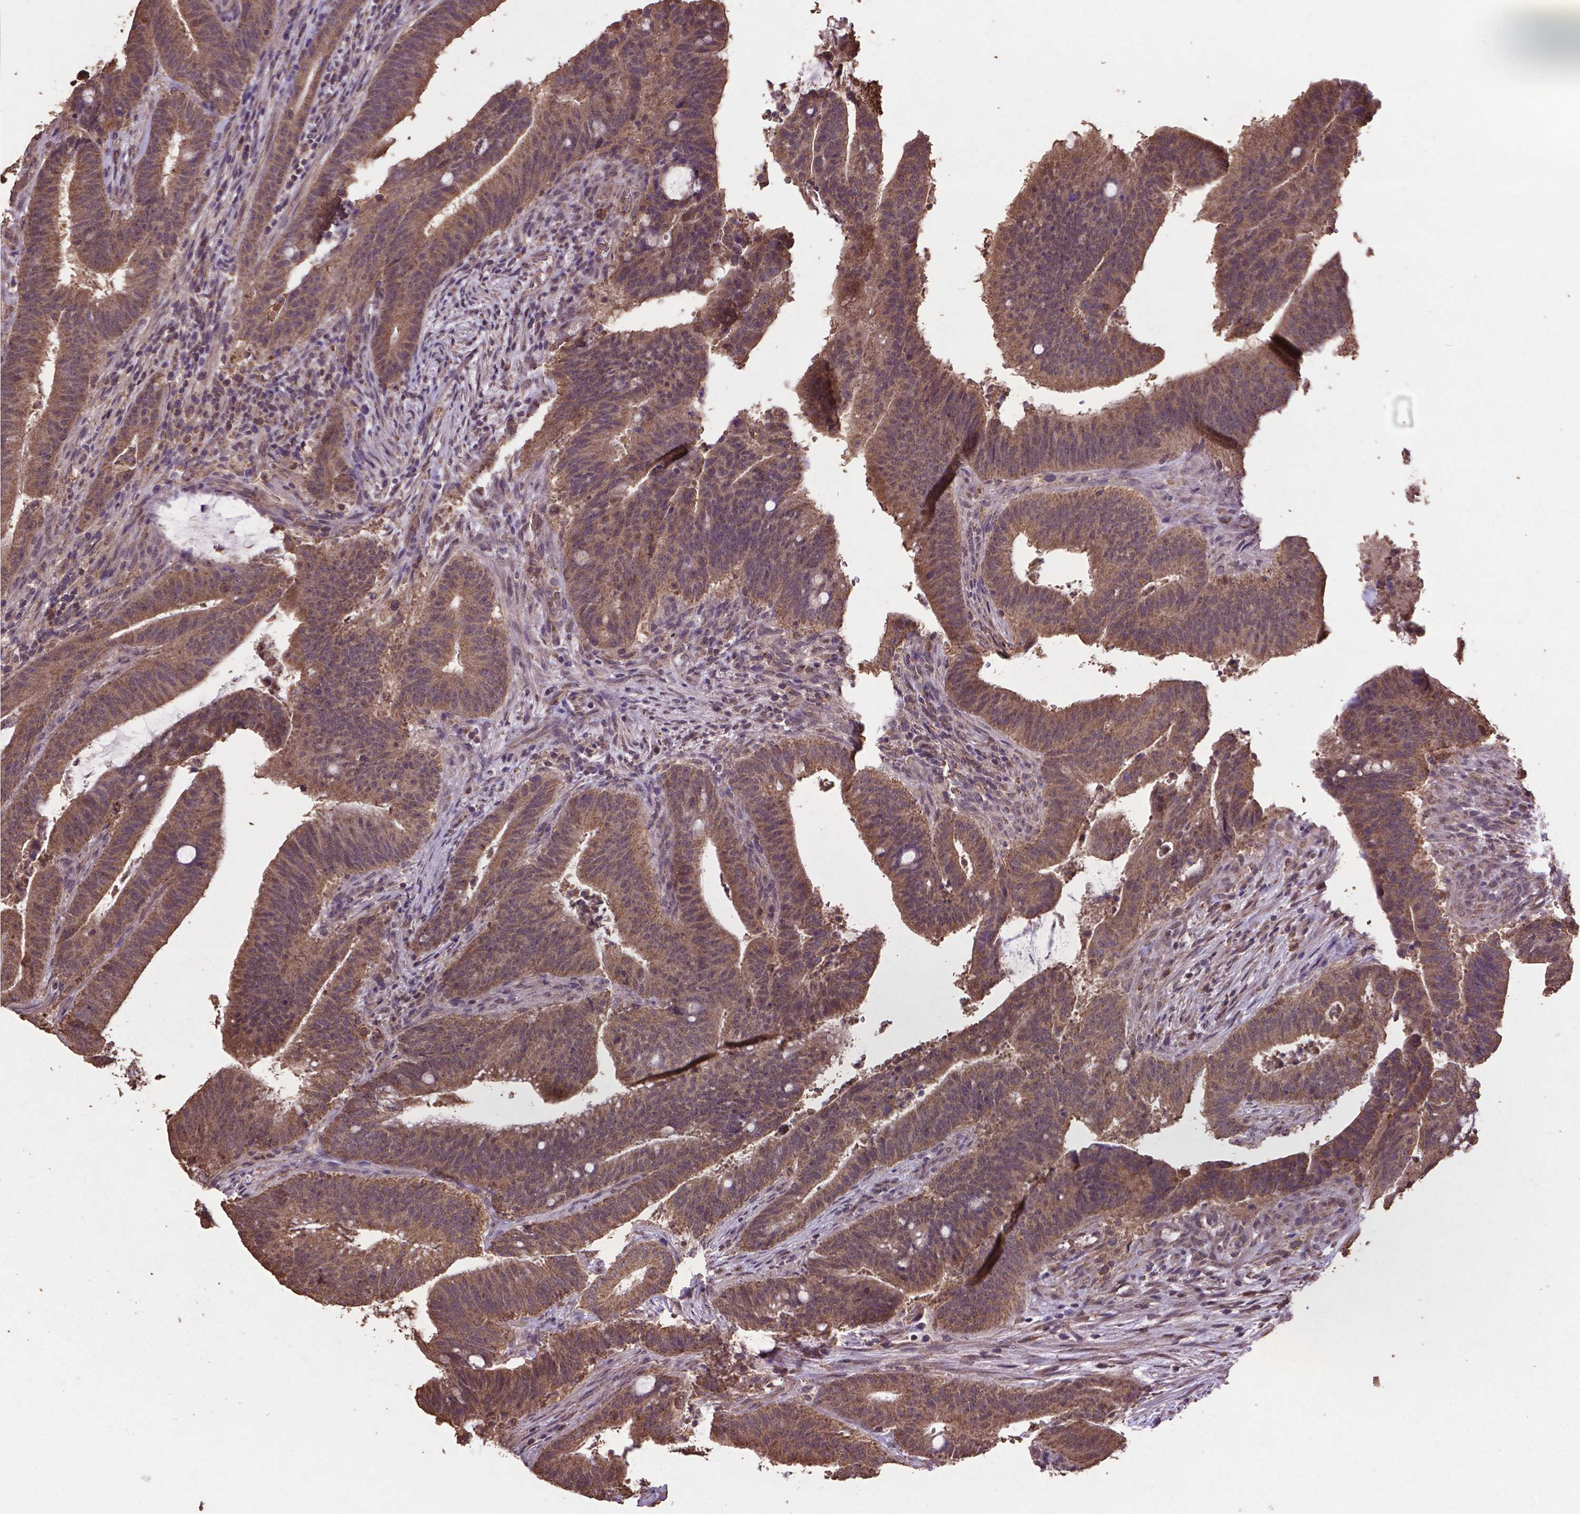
{"staining": {"intensity": "moderate", "quantity": ">75%", "location": "cytoplasmic/membranous"}, "tissue": "colorectal cancer", "cell_type": "Tumor cells", "image_type": "cancer", "snomed": [{"axis": "morphology", "description": "Adenocarcinoma, NOS"}, {"axis": "topography", "description": "Colon"}], "caption": "Colorectal adenocarcinoma stained for a protein (brown) shows moderate cytoplasmic/membranous positive staining in approximately >75% of tumor cells.", "gene": "DCAF1", "patient": {"sex": "female", "age": 43}}